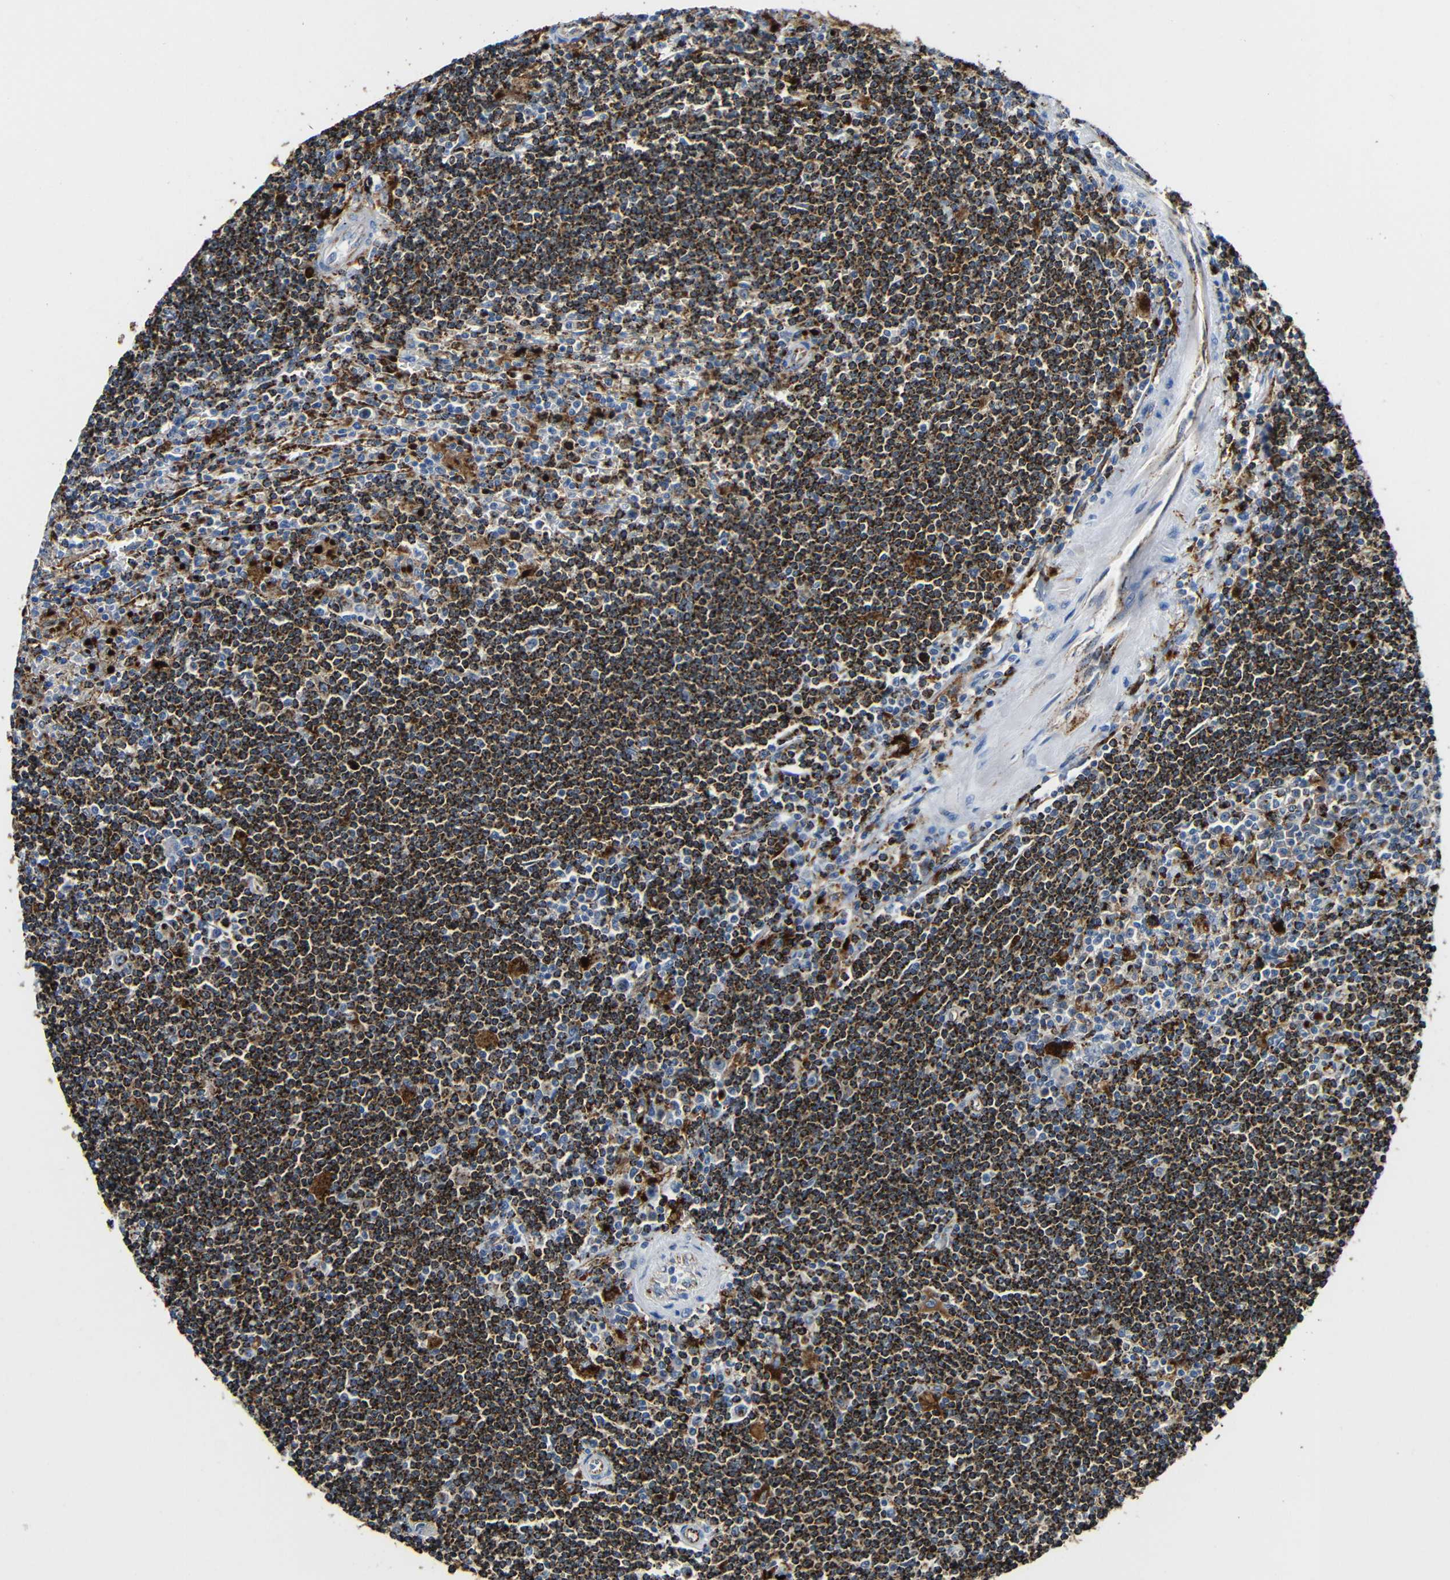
{"staining": {"intensity": "strong", "quantity": ">75%", "location": "cytoplasmic/membranous"}, "tissue": "lymphoma", "cell_type": "Tumor cells", "image_type": "cancer", "snomed": [{"axis": "morphology", "description": "Malignant lymphoma, non-Hodgkin's type, Low grade"}, {"axis": "topography", "description": "Spleen"}], "caption": "Immunohistochemical staining of lymphoma displays high levels of strong cytoplasmic/membranous protein expression in about >75% of tumor cells. (DAB (3,3'-diaminobenzidine) = brown stain, brightfield microscopy at high magnification).", "gene": "HLA-DMA", "patient": {"sex": "male", "age": 76}}